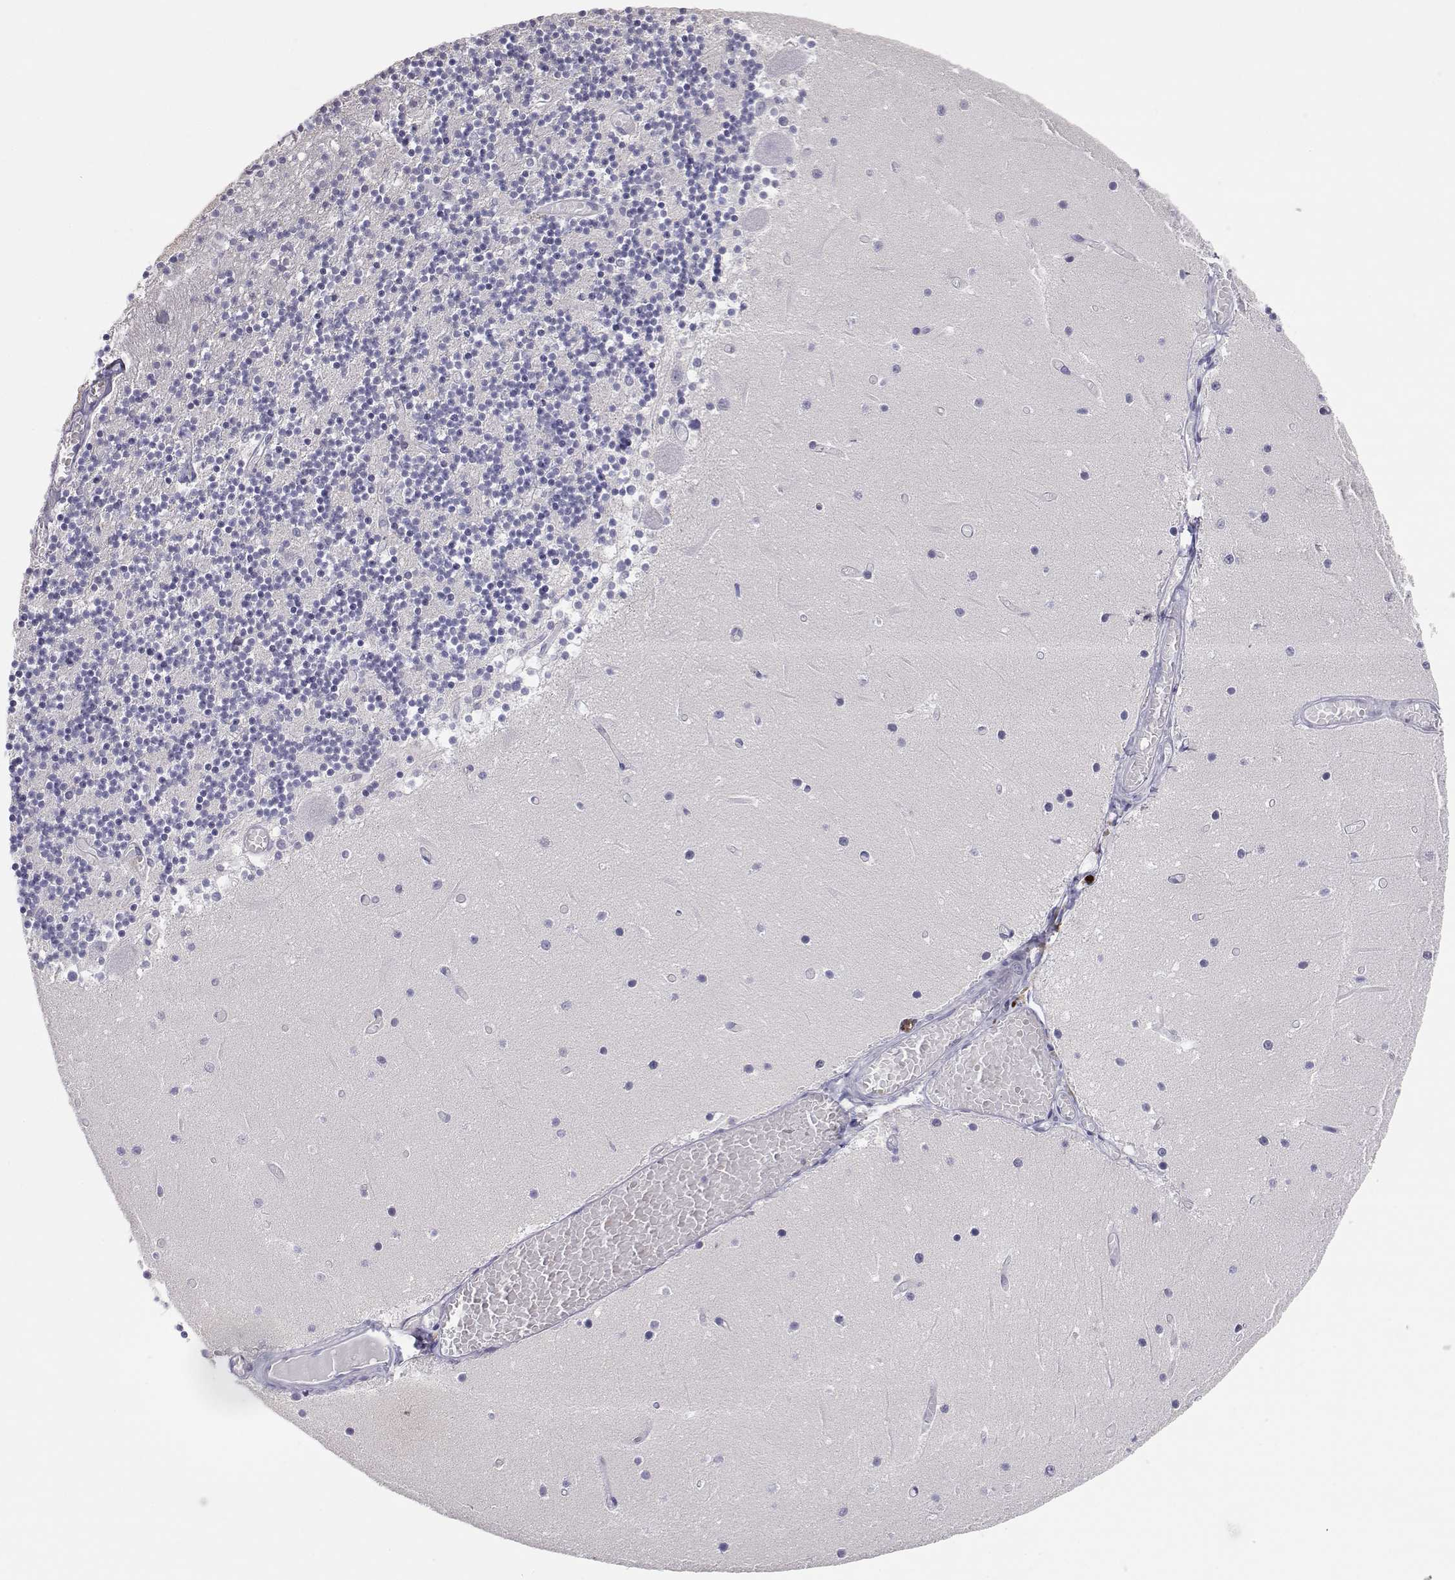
{"staining": {"intensity": "negative", "quantity": "none", "location": "none"}, "tissue": "cerebellum", "cell_type": "Cells in granular layer", "image_type": "normal", "snomed": [{"axis": "morphology", "description": "Normal tissue, NOS"}, {"axis": "topography", "description": "Cerebellum"}], "caption": "This is a micrograph of immunohistochemistry (IHC) staining of unremarkable cerebellum, which shows no positivity in cells in granular layer. Nuclei are stained in blue.", "gene": "ADA", "patient": {"sex": "female", "age": 28}}